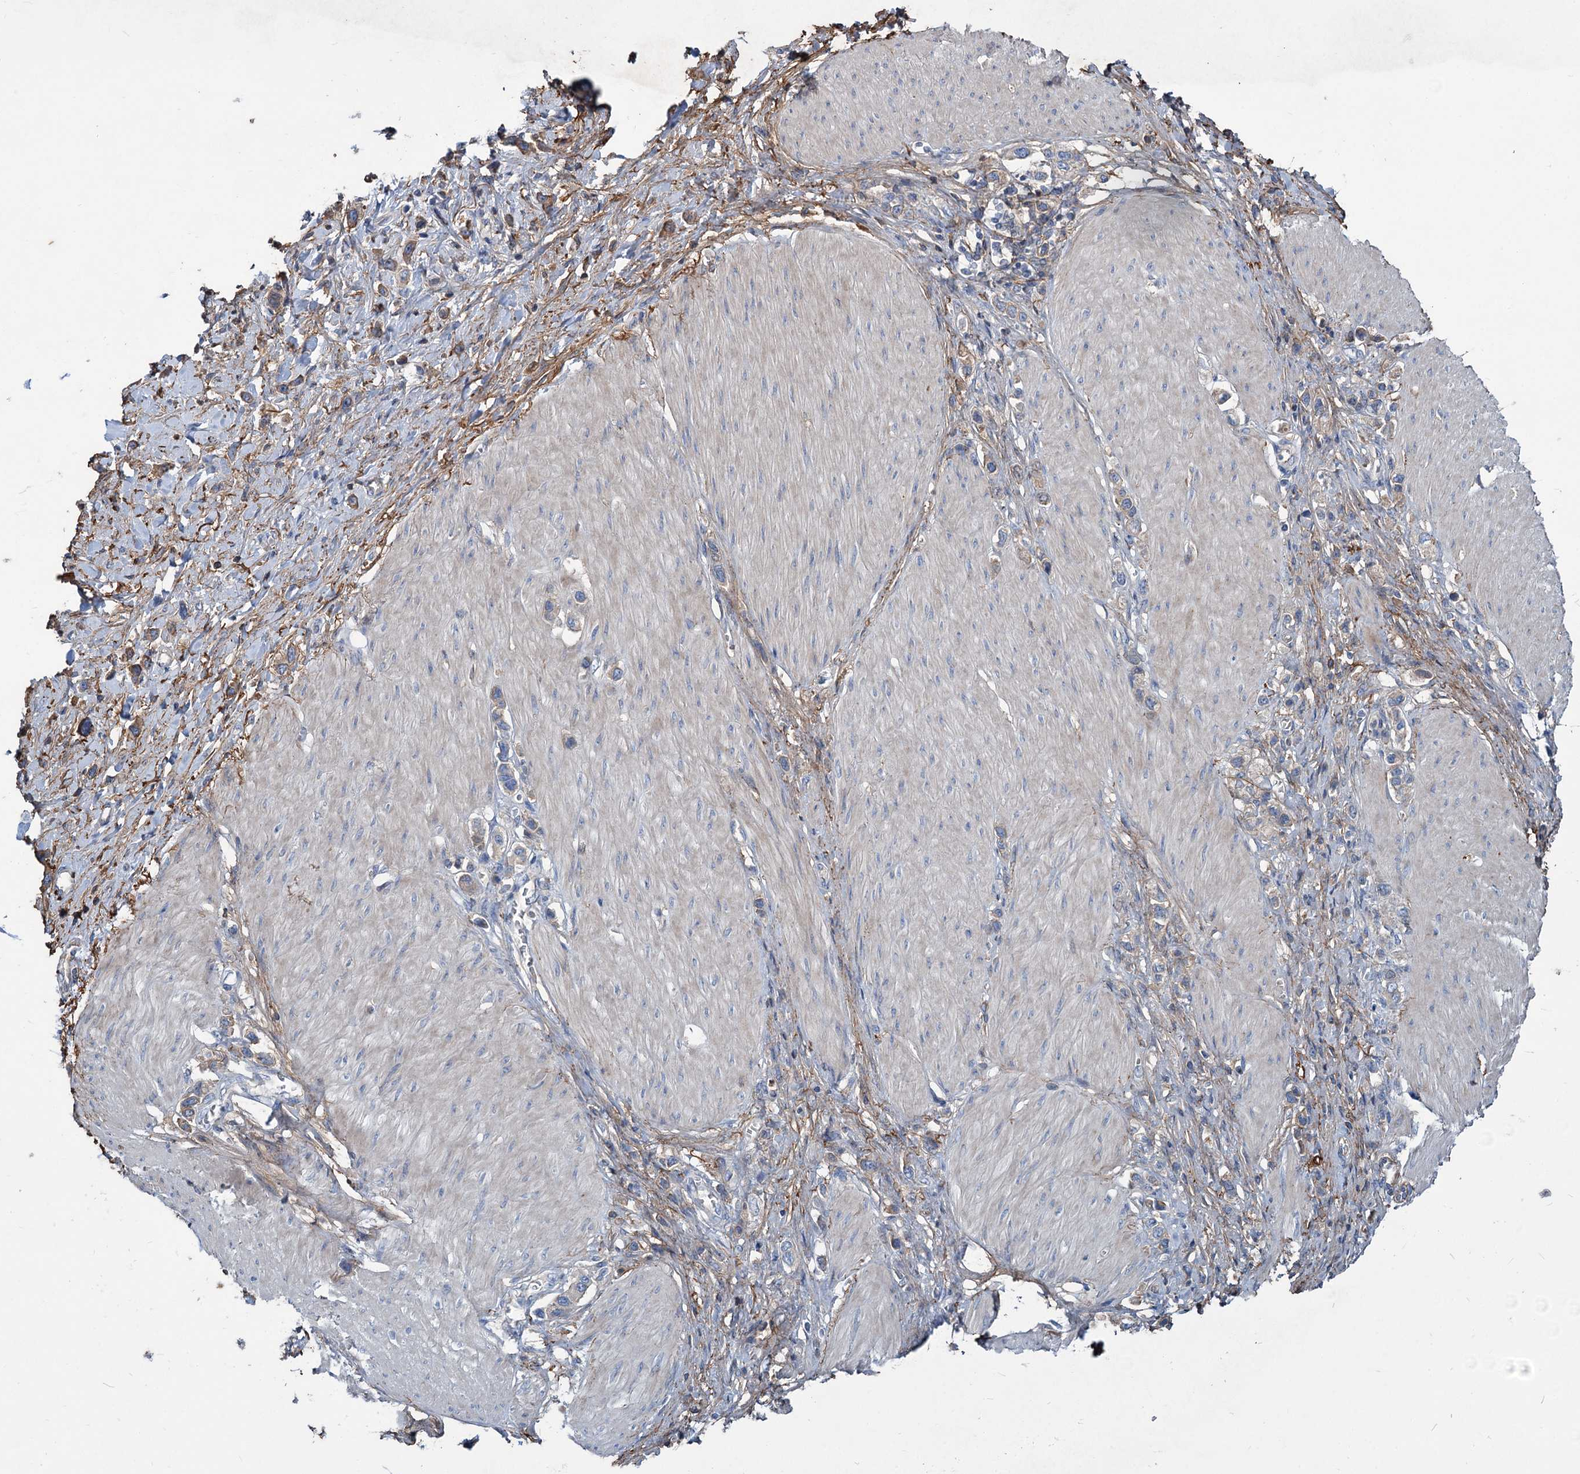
{"staining": {"intensity": "negative", "quantity": "none", "location": "none"}, "tissue": "stomach cancer", "cell_type": "Tumor cells", "image_type": "cancer", "snomed": [{"axis": "morphology", "description": "Normal tissue, NOS"}, {"axis": "morphology", "description": "Adenocarcinoma, NOS"}, {"axis": "topography", "description": "Stomach, upper"}, {"axis": "topography", "description": "Stomach"}], "caption": "A high-resolution photomicrograph shows immunohistochemistry staining of stomach cancer (adenocarcinoma), which shows no significant staining in tumor cells.", "gene": "URAD", "patient": {"sex": "female", "age": 65}}